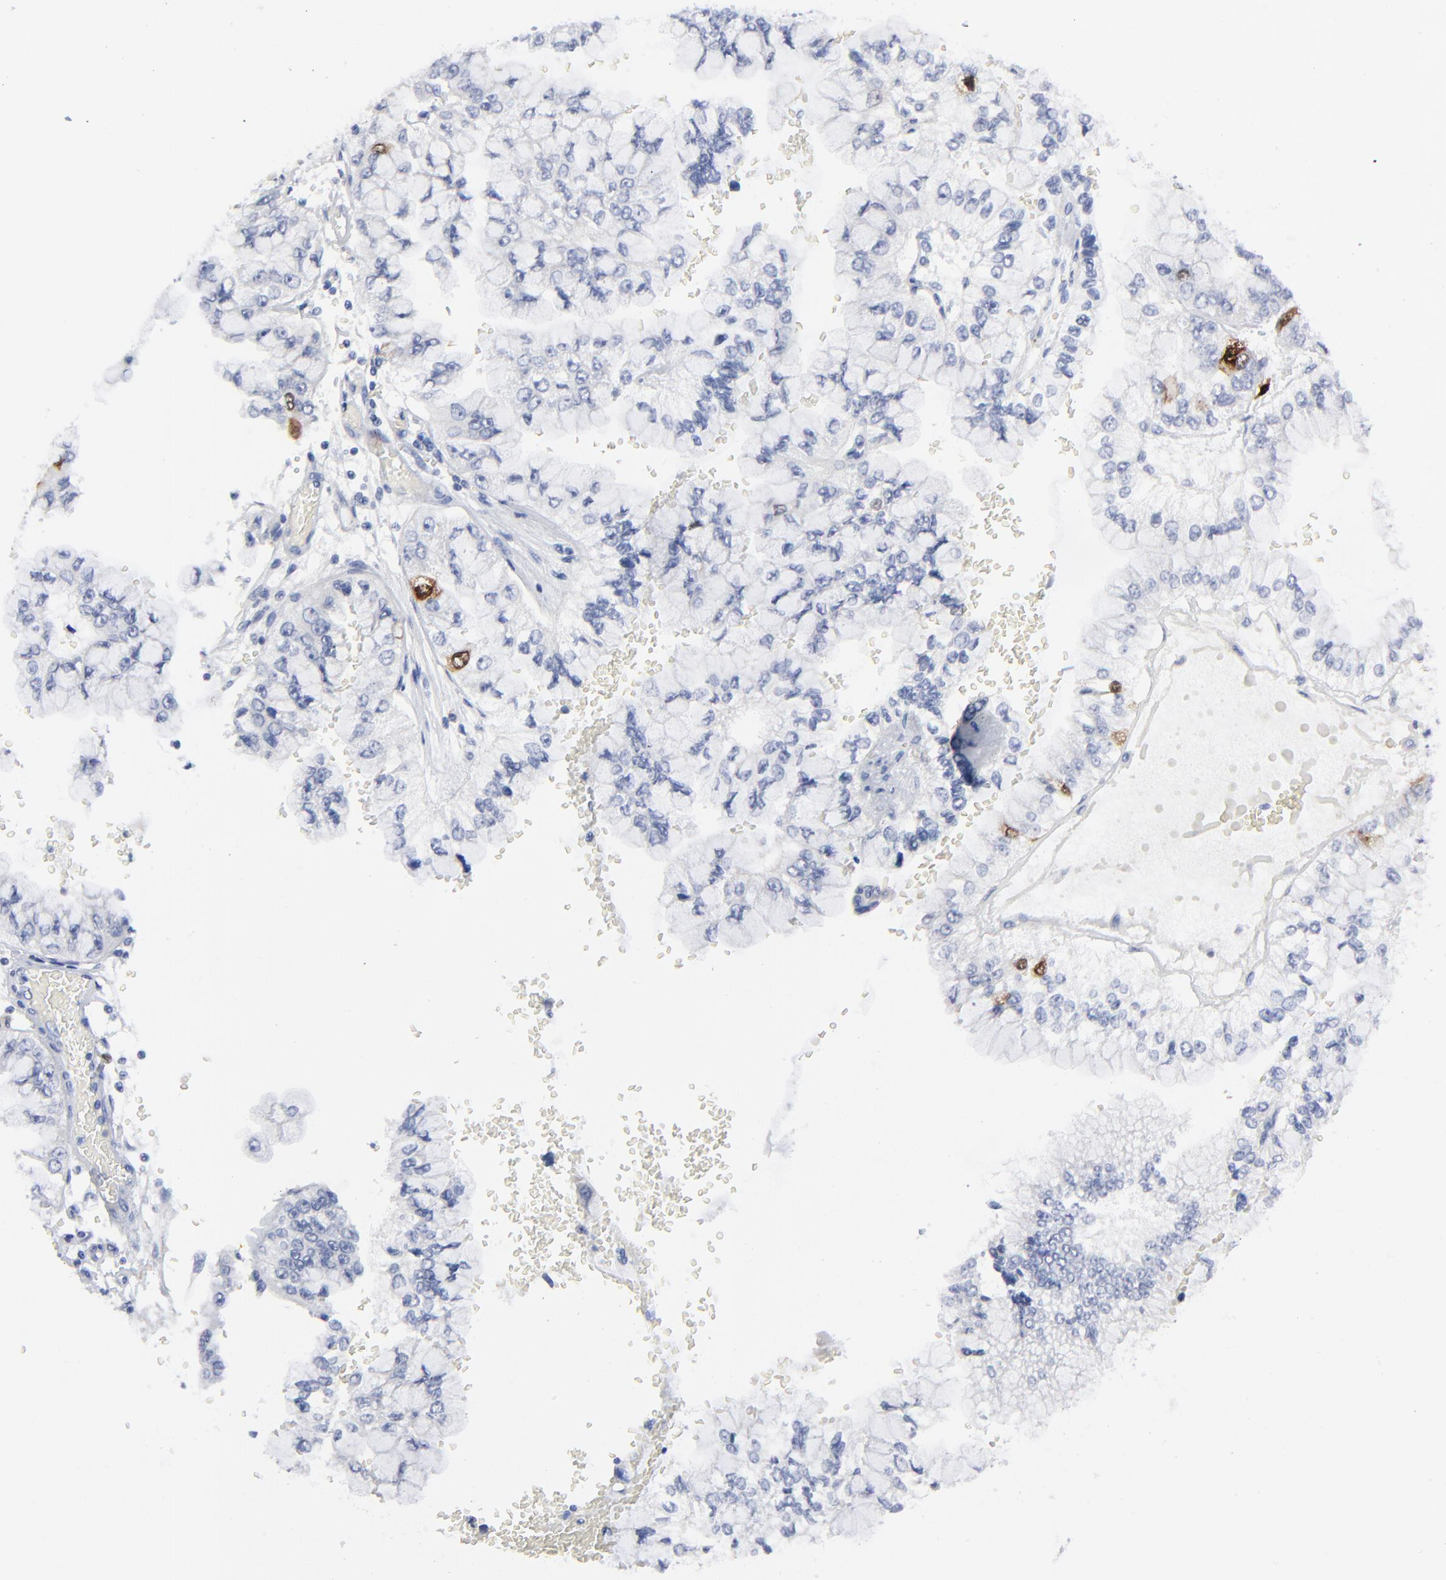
{"staining": {"intensity": "strong", "quantity": "<25%", "location": "cytoplasmic/membranous,nuclear"}, "tissue": "liver cancer", "cell_type": "Tumor cells", "image_type": "cancer", "snomed": [{"axis": "morphology", "description": "Cholangiocarcinoma"}, {"axis": "topography", "description": "Liver"}], "caption": "Tumor cells demonstrate medium levels of strong cytoplasmic/membranous and nuclear expression in approximately <25% of cells in human liver cancer.", "gene": "CDK1", "patient": {"sex": "female", "age": 79}}